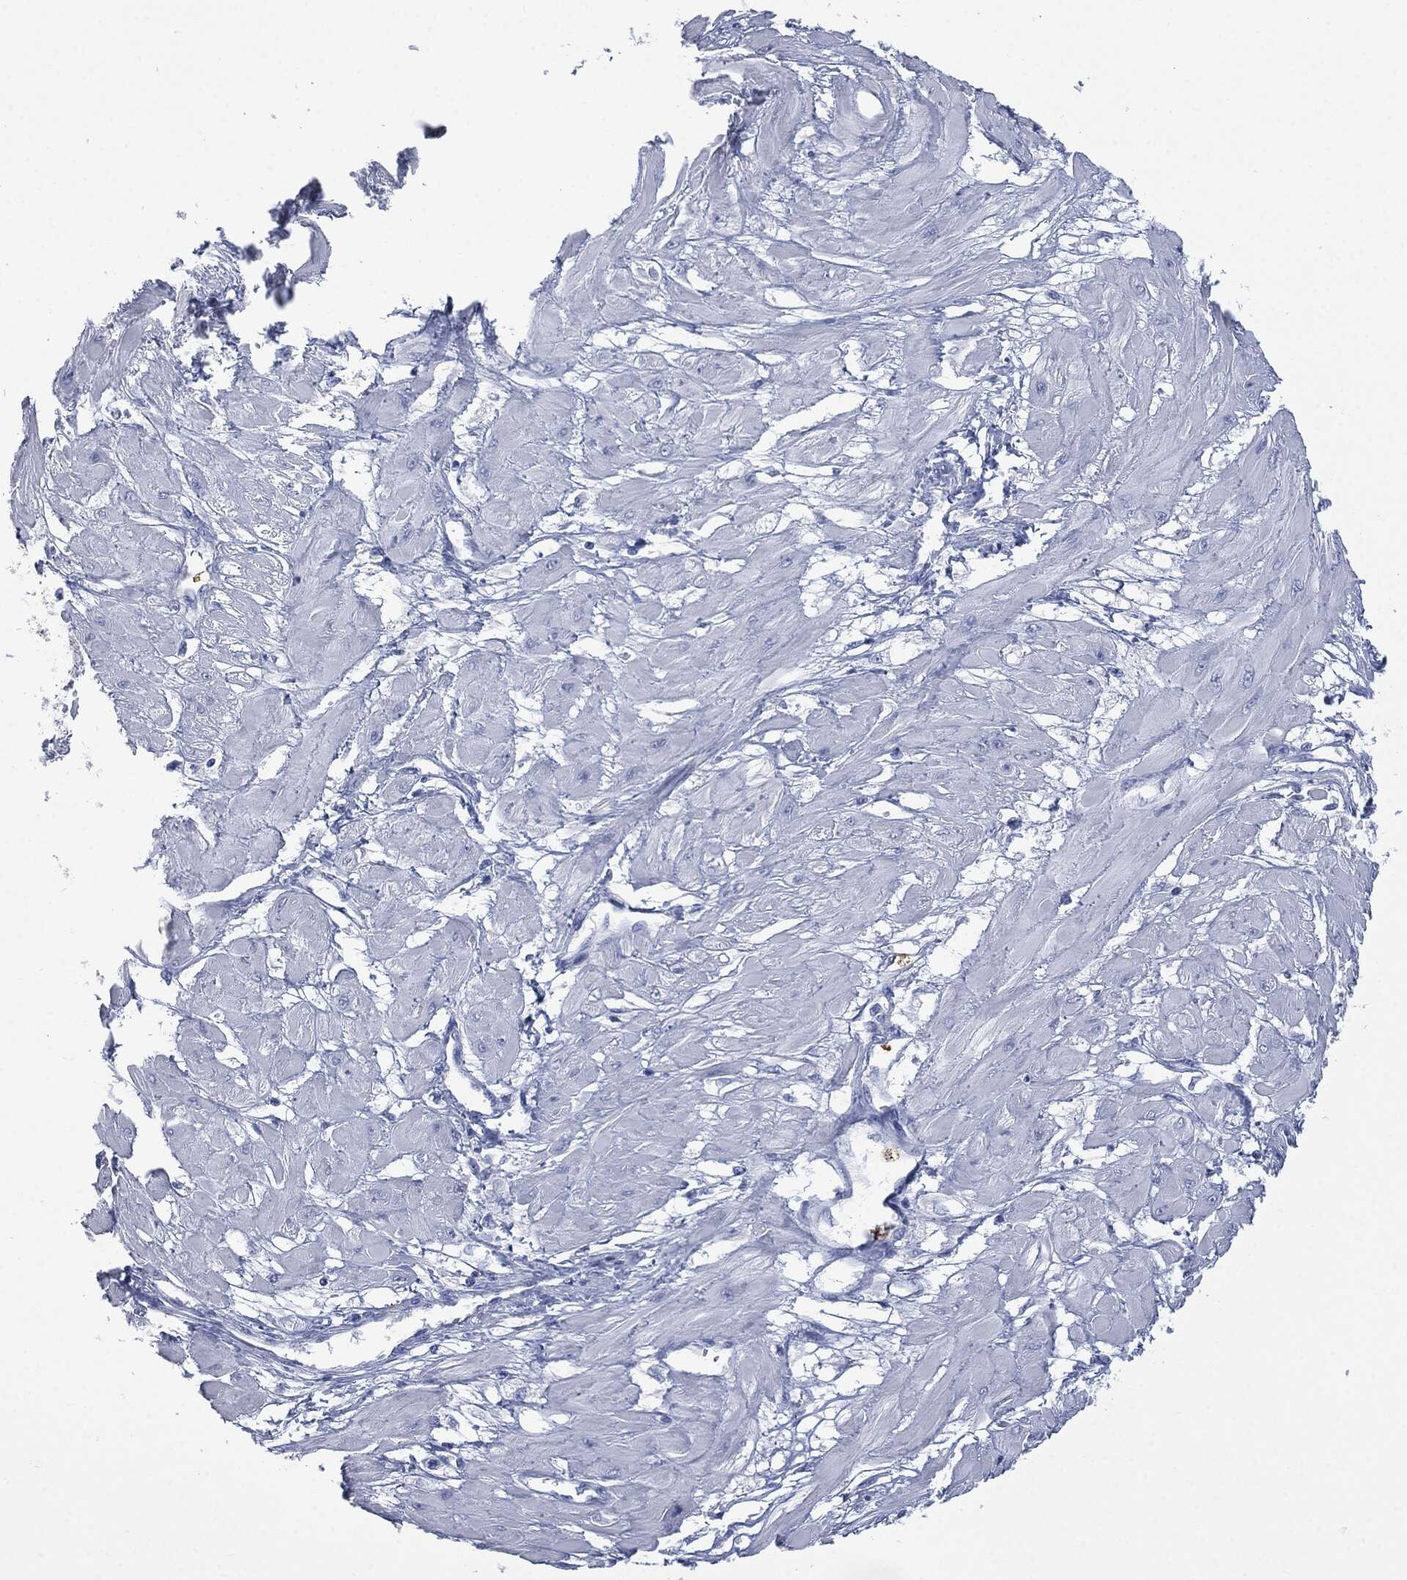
{"staining": {"intensity": "negative", "quantity": "none", "location": "none"}, "tissue": "cervical cancer", "cell_type": "Tumor cells", "image_type": "cancer", "snomed": [{"axis": "morphology", "description": "Squamous cell carcinoma, NOS"}, {"axis": "topography", "description": "Cervix"}], "caption": "The micrograph reveals no staining of tumor cells in cervical squamous cell carcinoma.", "gene": "CEACAM8", "patient": {"sex": "female", "age": 34}}